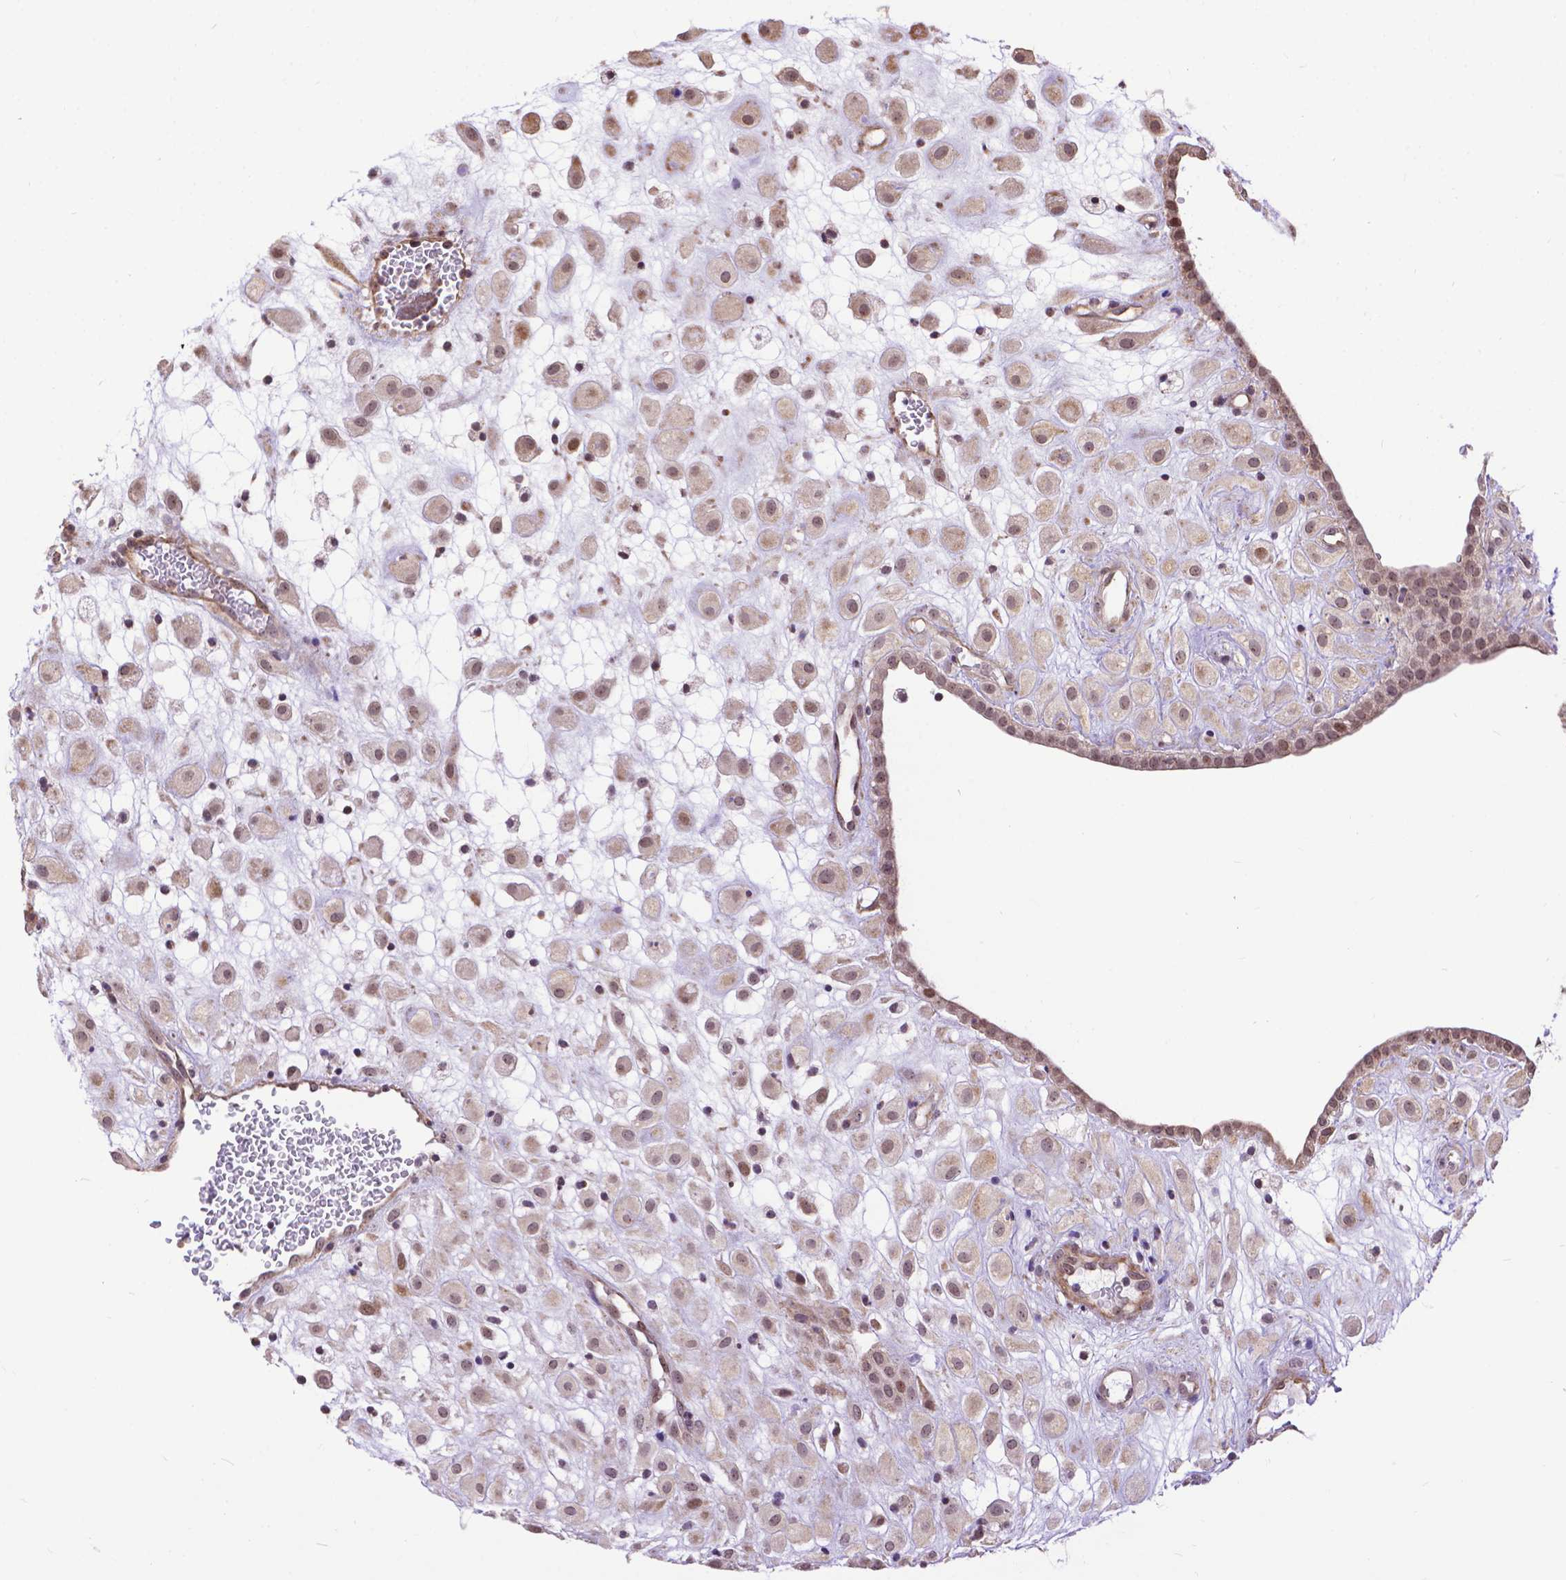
{"staining": {"intensity": "moderate", "quantity": "<25%", "location": "nuclear"}, "tissue": "placenta", "cell_type": "Decidual cells", "image_type": "normal", "snomed": [{"axis": "morphology", "description": "Normal tissue, NOS"}, {"axis": "topography", "description": "Placenta"}], "caption": "IHC staining of benign placenta, which shows low levels of moderate nuclear staining in approximately <25% of decidual cells indicating moderate nuclear protein expression. The staining was performed using DAB (brown) for protein detection and nuclei were counterstained in hematoxylin (blue).", "gene": "TMEM135", "patient": {"sex": "female", "age": 24}}